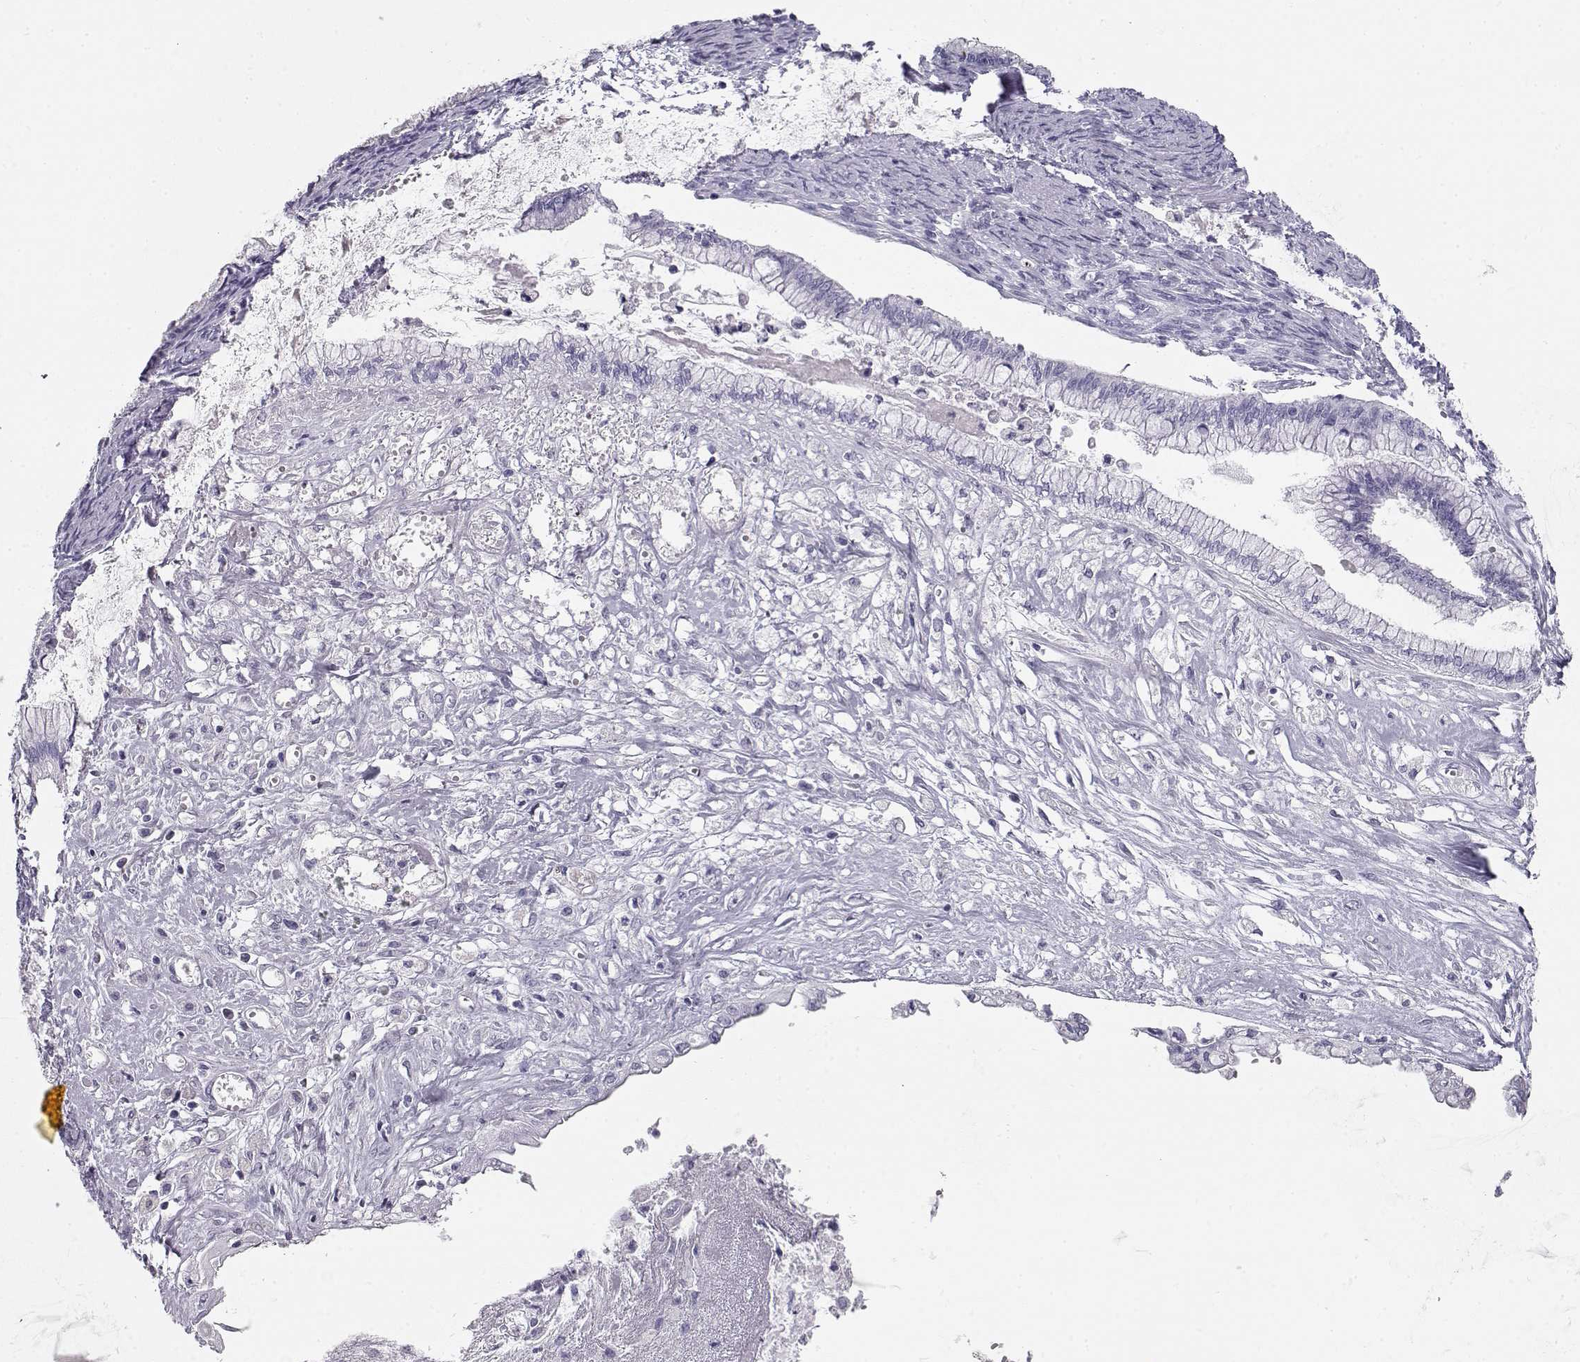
{"staining": {"intensity": "negative", "quantity": "none", "location": "none"}, "tissue": "ovarian cancer", "cell_type": "Tumor cells", "image_type": "cancer", "snomed": [{"axis": "morphology", "description": "Cystadenocarcinoma, mucinous, NOS"}, {"axis": "topography", "description": "Ovary"}], "caption": "Tumor cells show no significant staining in ovarian mucinous cystadenocarcinoma.", "gene": "MAGEC1", "patient": {"sex": "female", "age": 67}}